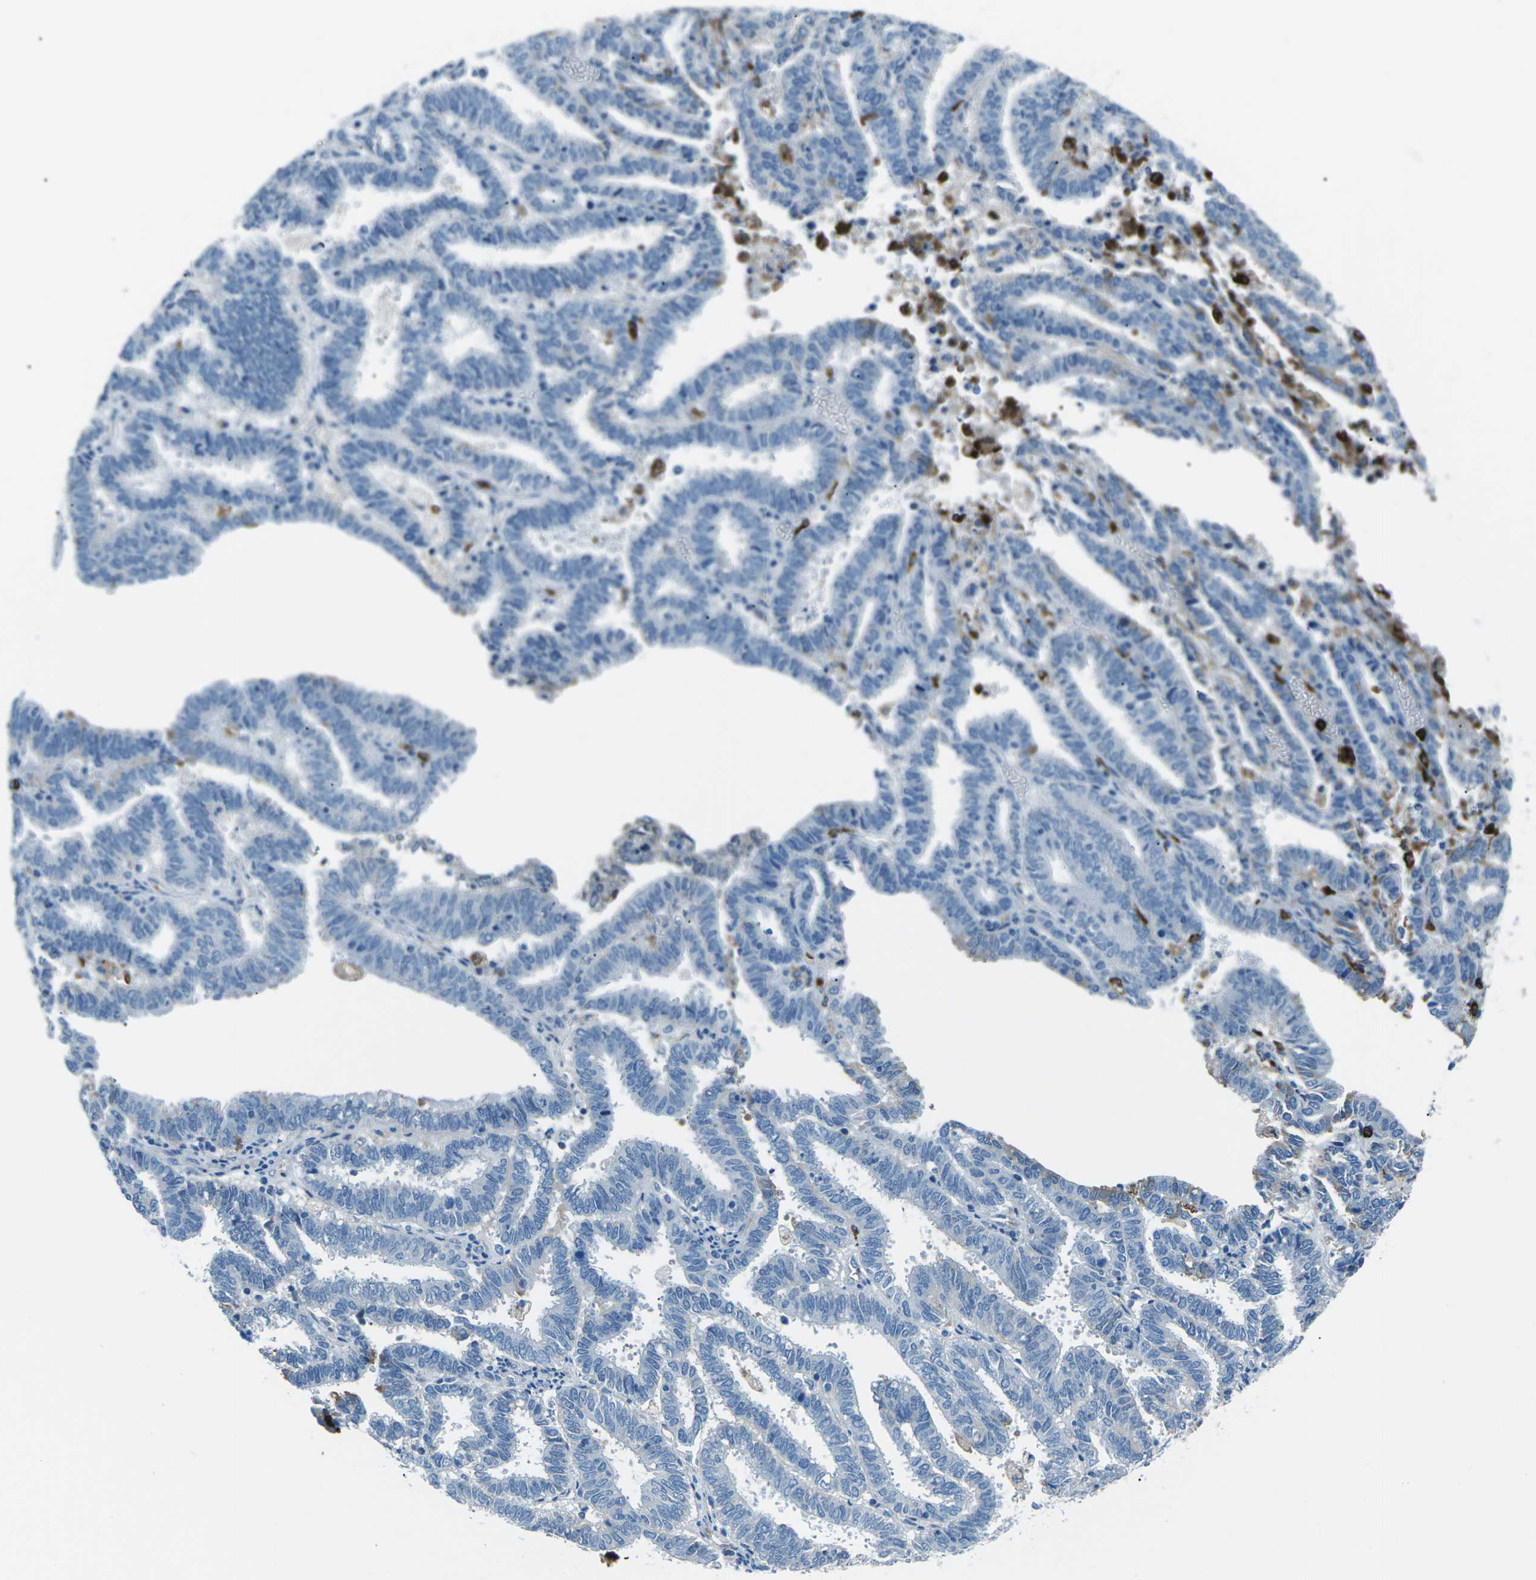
{"staining": {"intensity": "negative", "quantity": "none", "location": "none"}, "tissue": "endometrial cancer", "cell_type": "Tumor cells", "image_type": "cancer", "snomed": [{"axis": "morphology", "description": "Adenocarcinoma, NOS"}, {"axis": "topography", "description": "Uterus"}], "caption": "The immunohistochemistry (IHC) histopathology image has no significant staining in tumor cells of endometrial adenocarcinoma tissue.", "gene": "FCN1", "patient": {"sex": "female", "age": 83}}